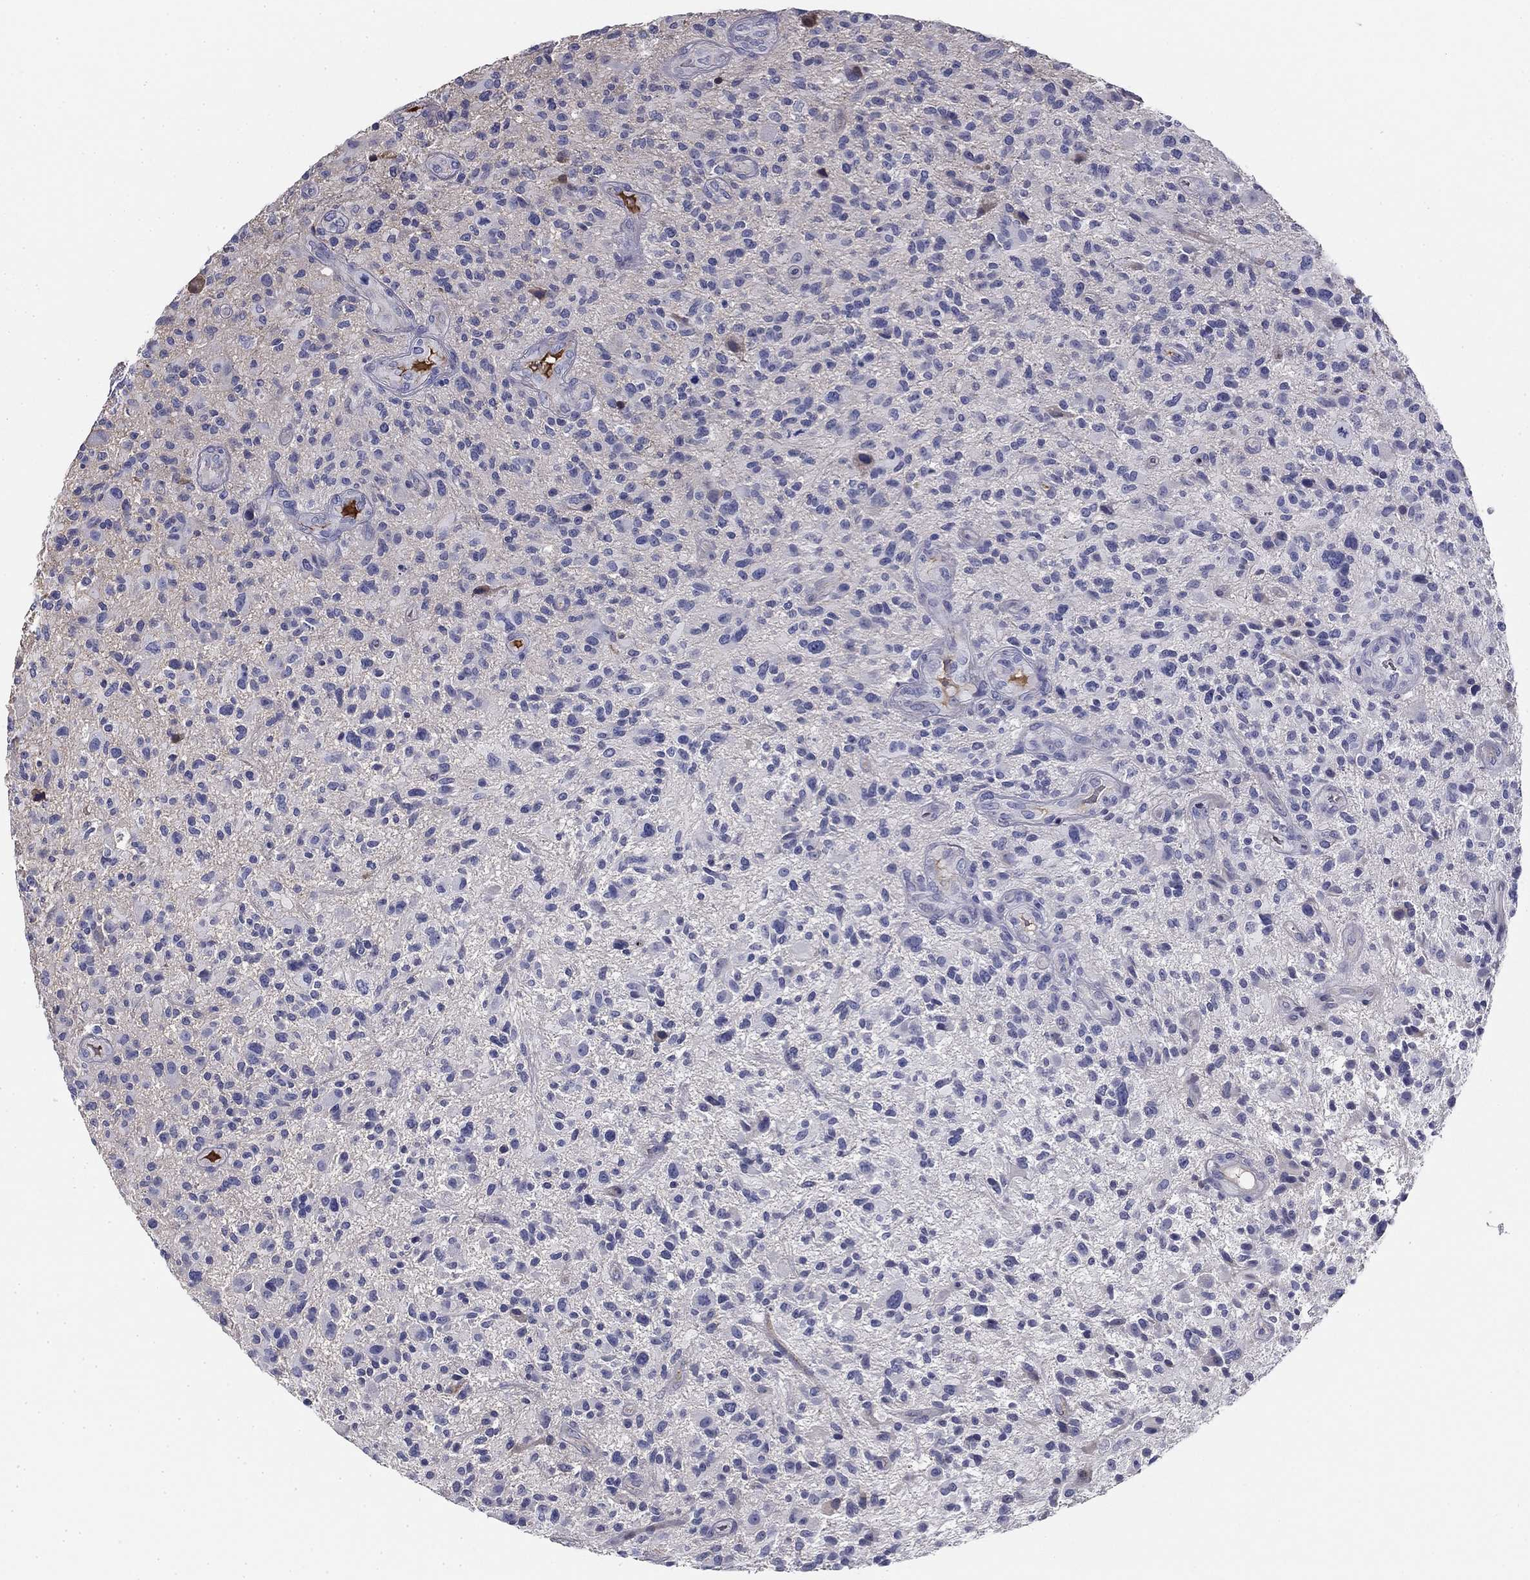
{"staining": {"intensity": "negative", "quantity": "none", "location": "none"}, "tissue": "glioma", "cell_type": "Tumor cells", "image_type": "cancer", "snomed": [{"axis": "morphology", "description": "Glioma, malignant, High grade"}, {"axis": "topography", "description": "Brain"}], "caption": "IHC histopathology image of malignant glioma (high-grade) stained for a protein (brown), which exhibits no staining in tumor cells. (Brightfield microscopy of DAB immunohistochemistry (IHC) at high magnification).", "gene": "CPLX4", "patient": {"sex": "male", "age": 47}}